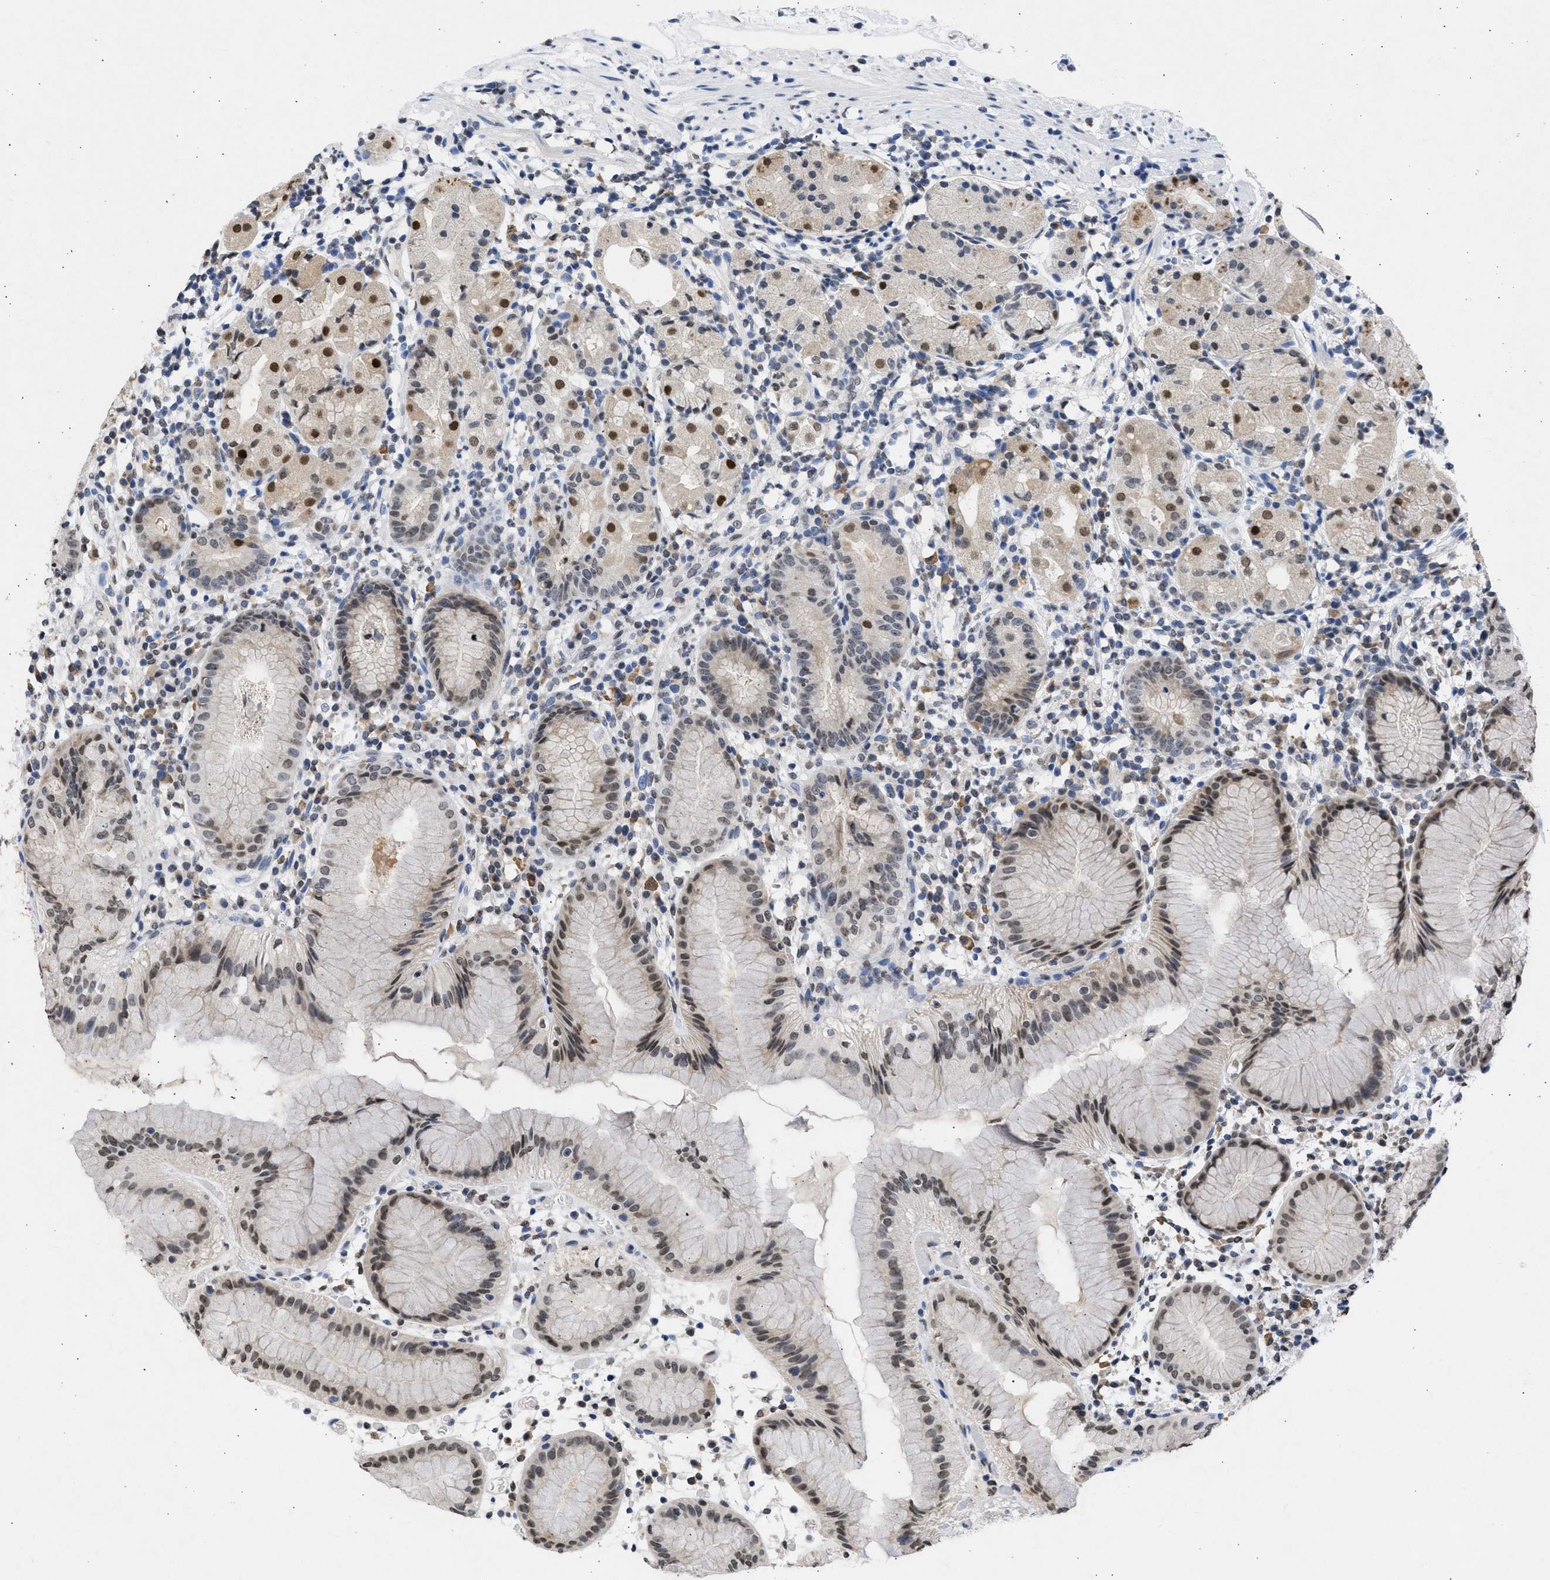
{"staining": {"intensity": "moderate", "quantity": "25%-75%", "location": "cytoplasmic/membranous,nuclear"}, "tissue": "stomach", "cell_type": "Glandular cells", "image_type": "normal", "snomed": [{"axis": "morphology", "description": "Normal tissue, NOS"}, {"axis": "topography", "description": "Stomach"}, {"axis": "topography", "description": "Stomach, lower"}], "caption": "This photomicrograph exhibits IHC staining of benign stomach, with medium moderate cytoplasmic/membranous,nuclear expression in about 25%-75% of glandular cells.", "gene": "NUP35", "patient": {"sex": "female", "age": 75}}